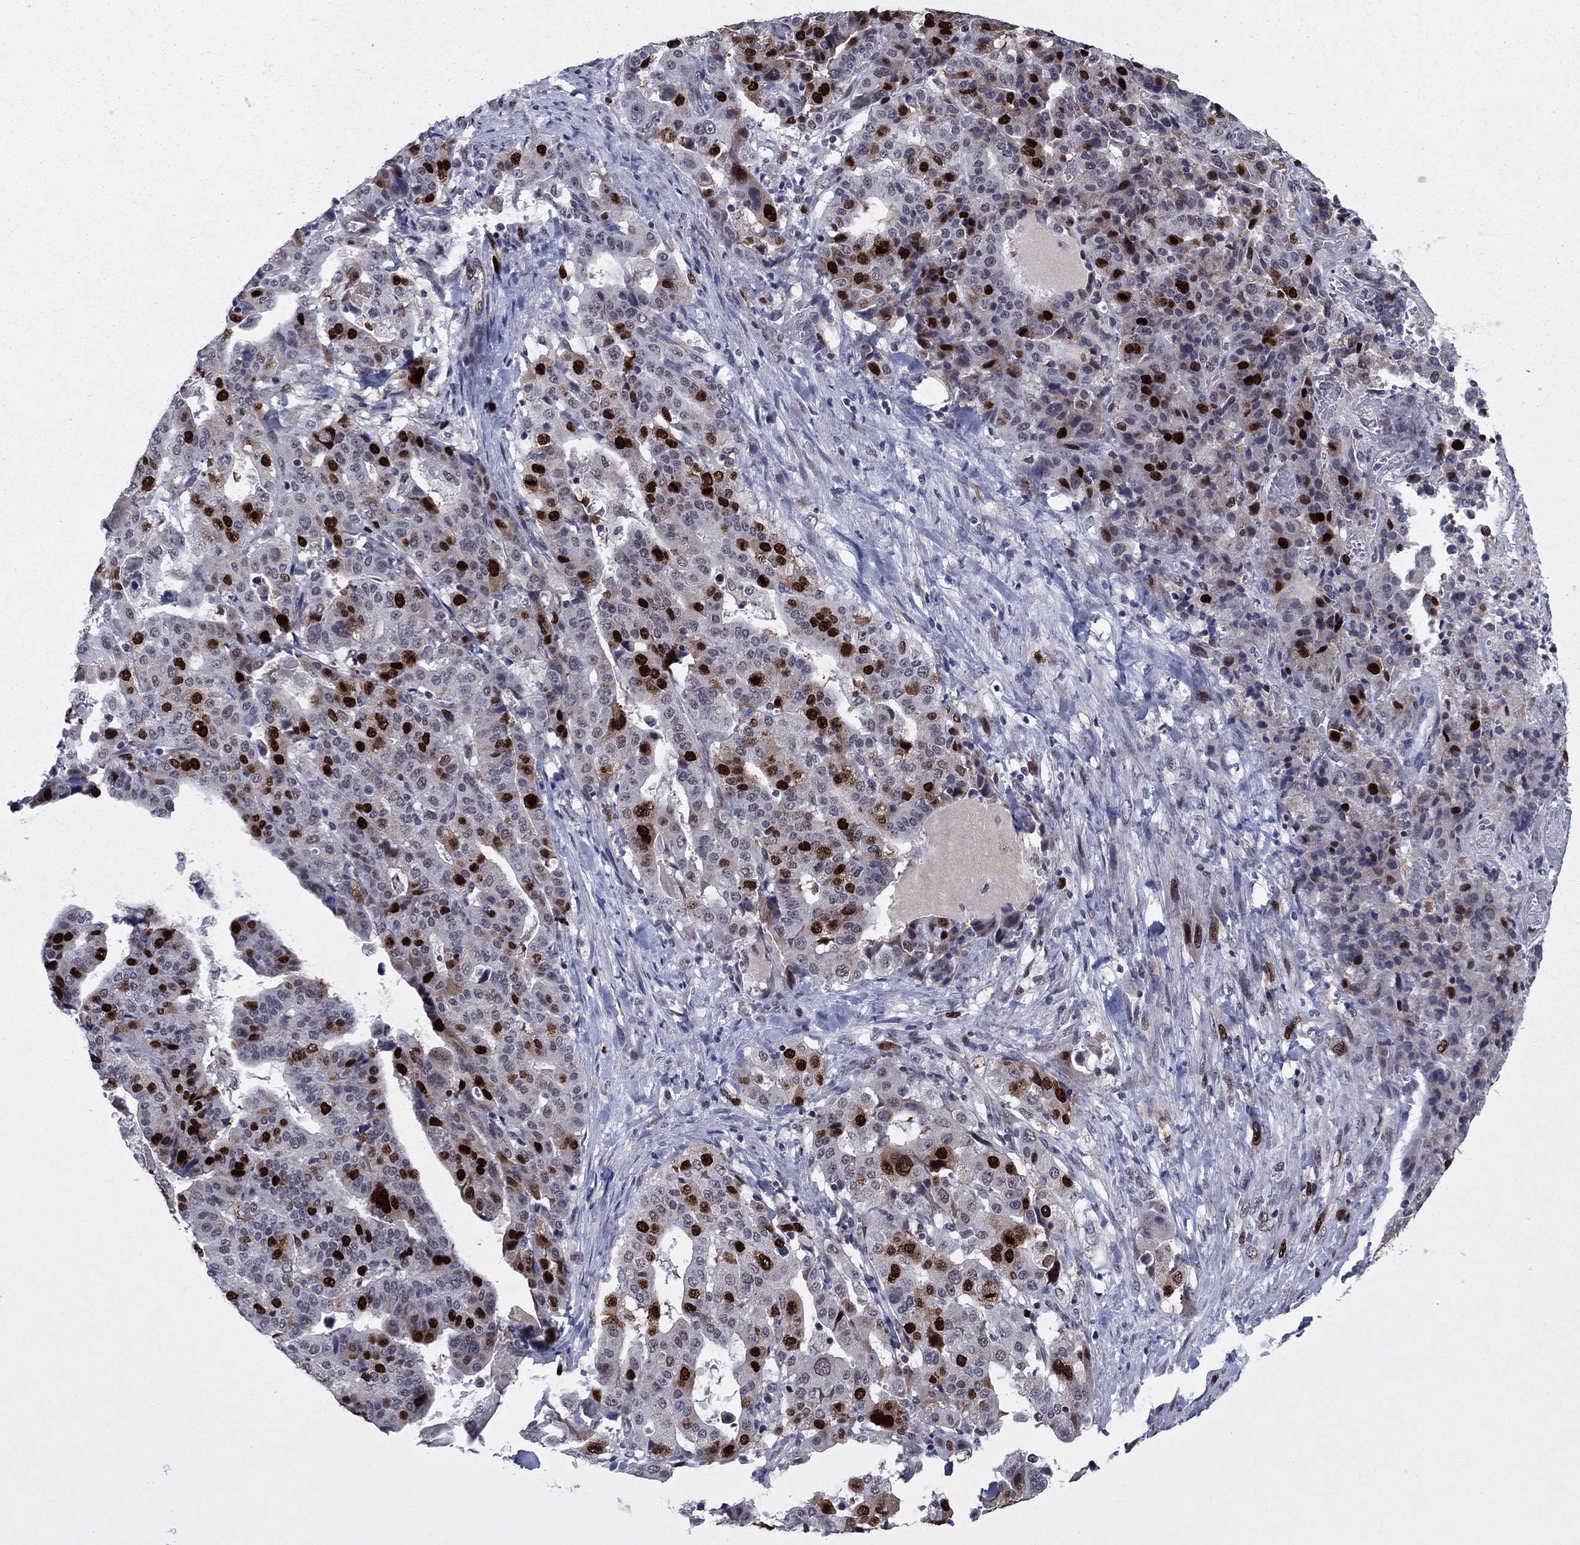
{"staining": {"intensity": "strong", "quantity": "25%-75%", "location": "nuclear"}, "tissue": "stomach cancer", "cell_type": "Tumor cells", "image_type": "cancer", "snomed": [{"axis": "morphology", "description": "Adenocarcinoma, NOS"}, {"axis": "topography", "description": "Stomach"}], "caption": "Human stomach cancer (adenocarcinoma) stained for a protein (brown) demonstrates strong nuclear positive staining in about 25%-75% of tumor cells.", "gene": "CDCA5", "patient": {"sex": "male", "age": 48}}